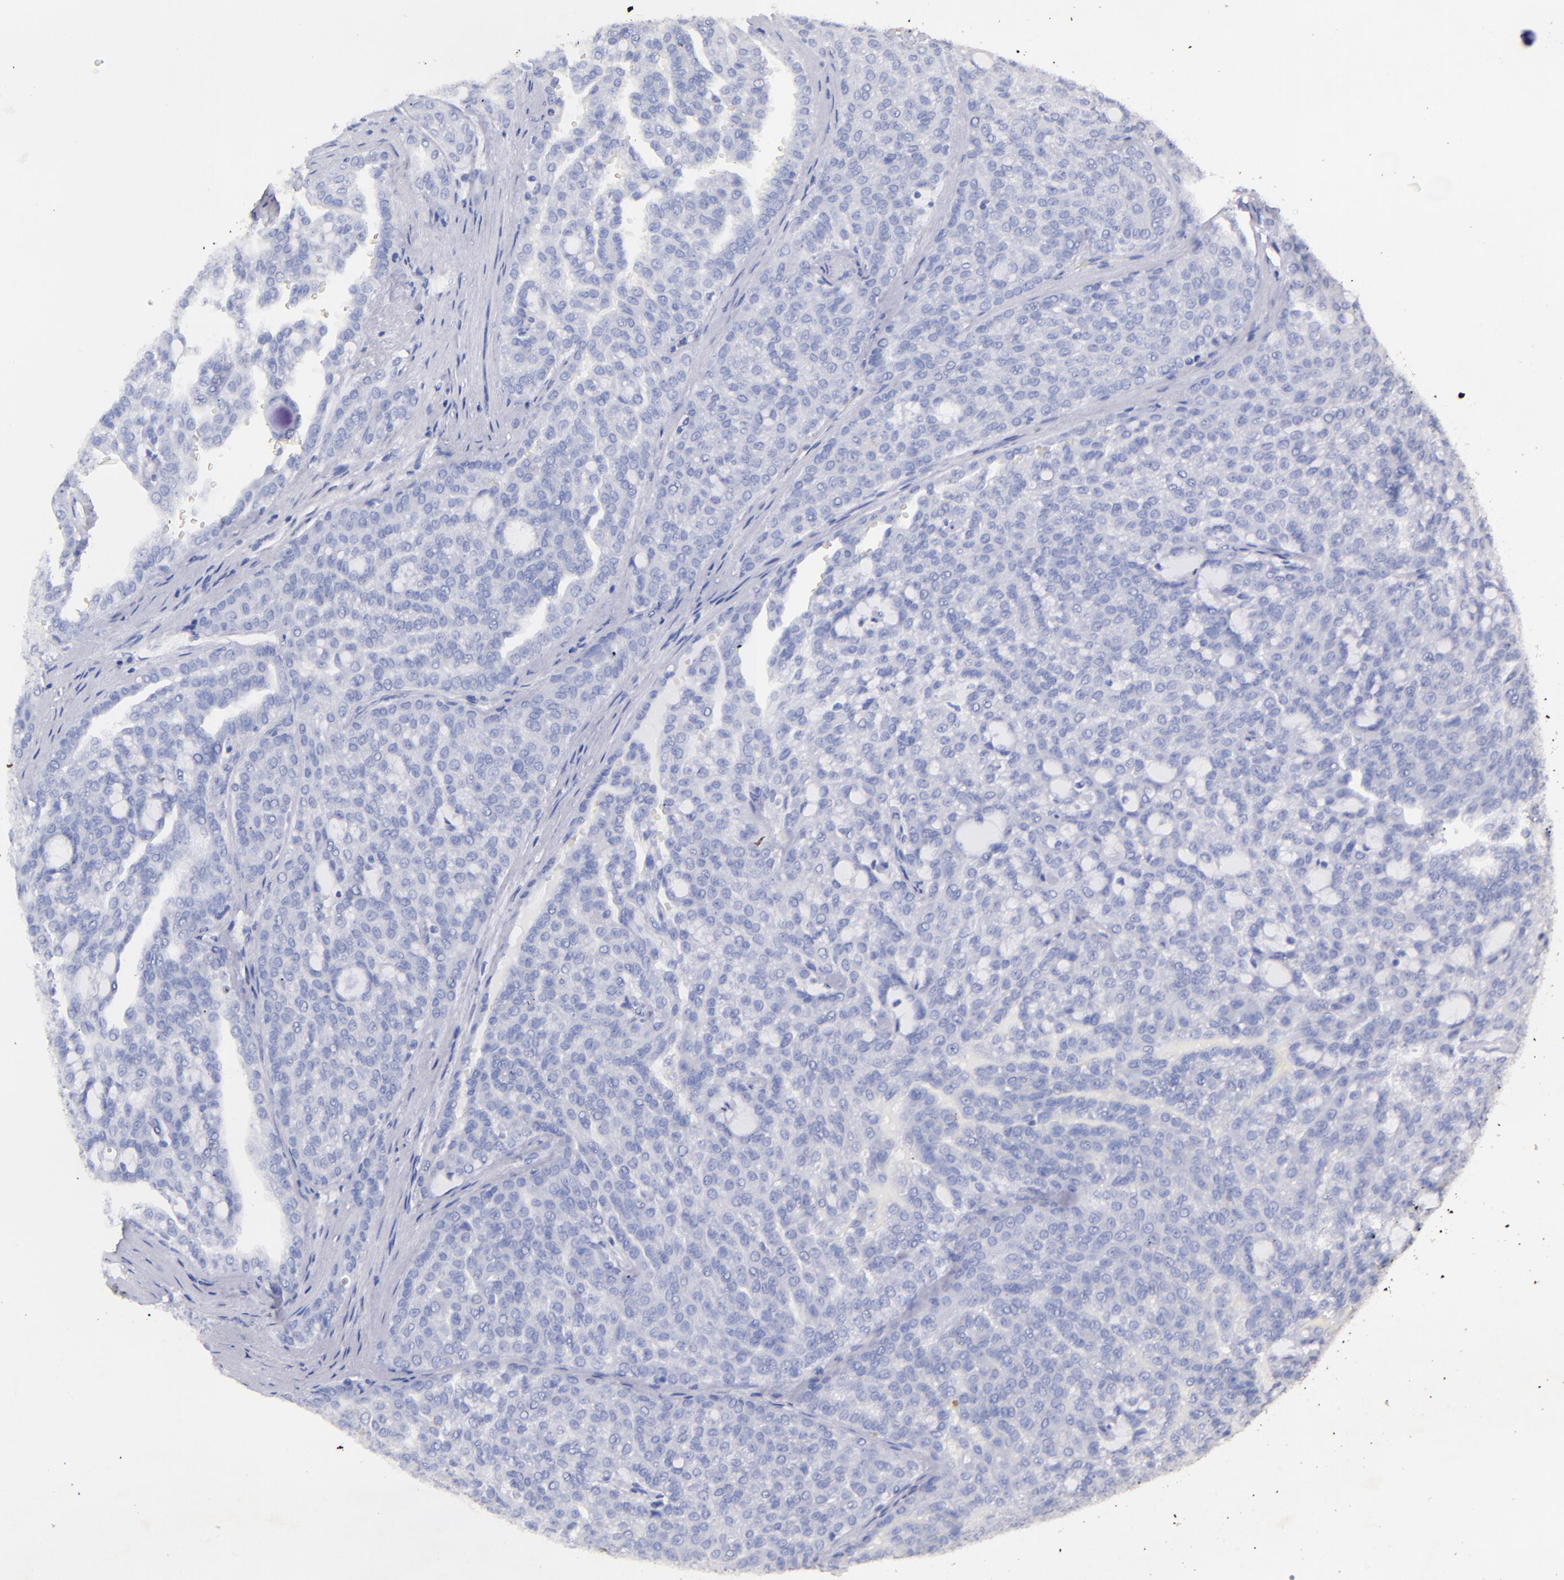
{"staining": {"intensity": "negative", "quantity": "none", "location": "none"}, "tissue": "renal cancer", "cell_type": "Tumor cells", "image_type": "cancer", "snomed": [{"axis": "morphology", "description": "Adenocarcinoma, NOS"}, {"axis": "topography", "description": "Kidney"}], "caption": "Renal cancer (adenocarcinoma) was stained to show a protein in brown. There is no significant staining in tumor cells.", "gene": "UCHL1", "patient": {"sex": "male", "age": 63}}